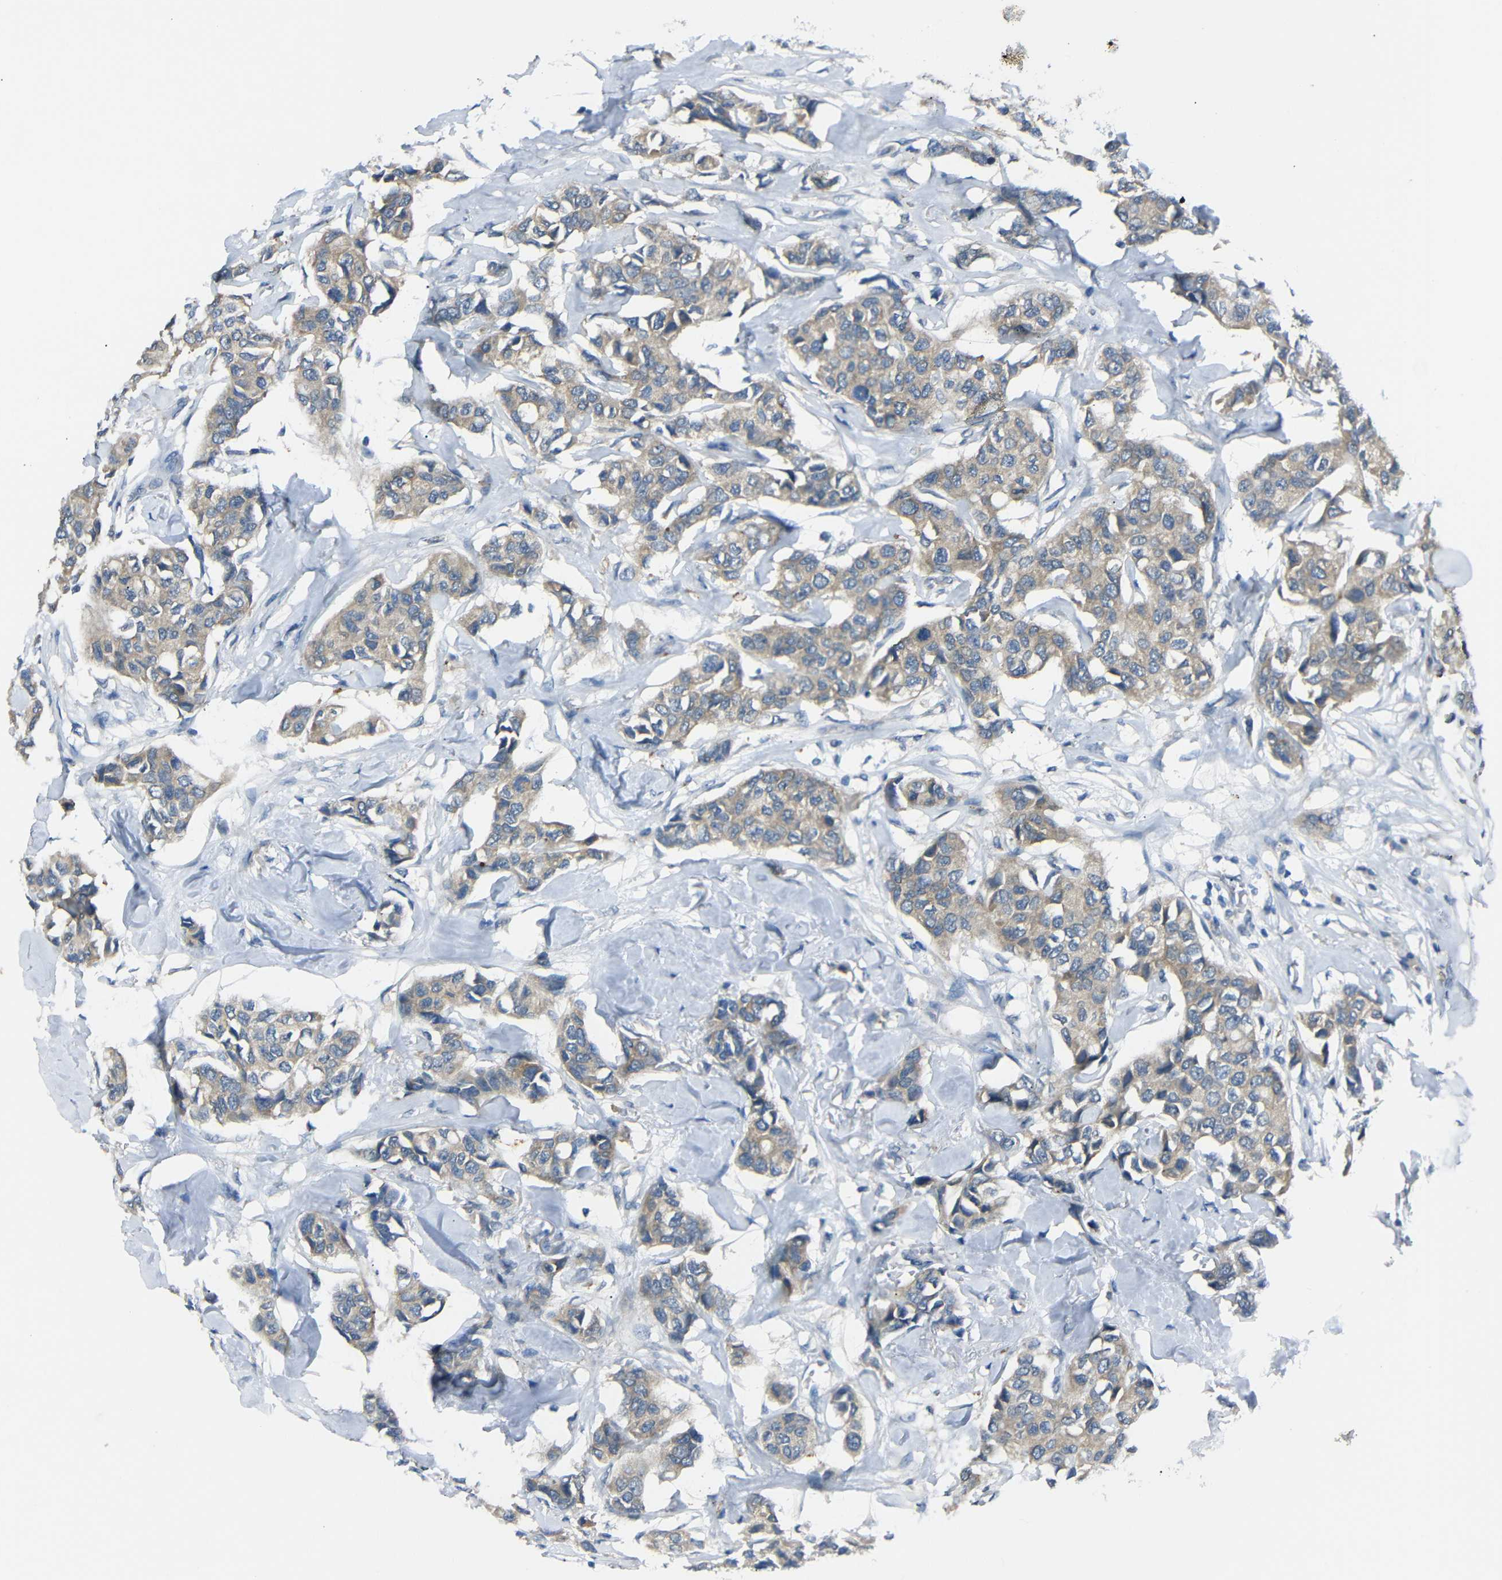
{"staining": {"intensity": "weak", "quantity": ">75%", "location": "cytoplasmic/membranous"}, "tissue": "breast cancer", "cell_type": "Tumor cells", "image_type": "cancer", "snomed": [{"axis": "morphology", "description": "Duct carcinoma"}, {"axis": "topography", "description": "Breast"}], "caption": "A brown stain shows weak cytoplasmic/membranous positivity of a protein in human breast cancer (invasive ductal carcinoma) tumor cells. The staining was performed using DAB to visualize the protein expression in brown, while the nuclei were stained in blue with hematoxylin (Magnification: 20x).", "gene": "C6orf89", "patient": {"sex": "female", "age": 80}}